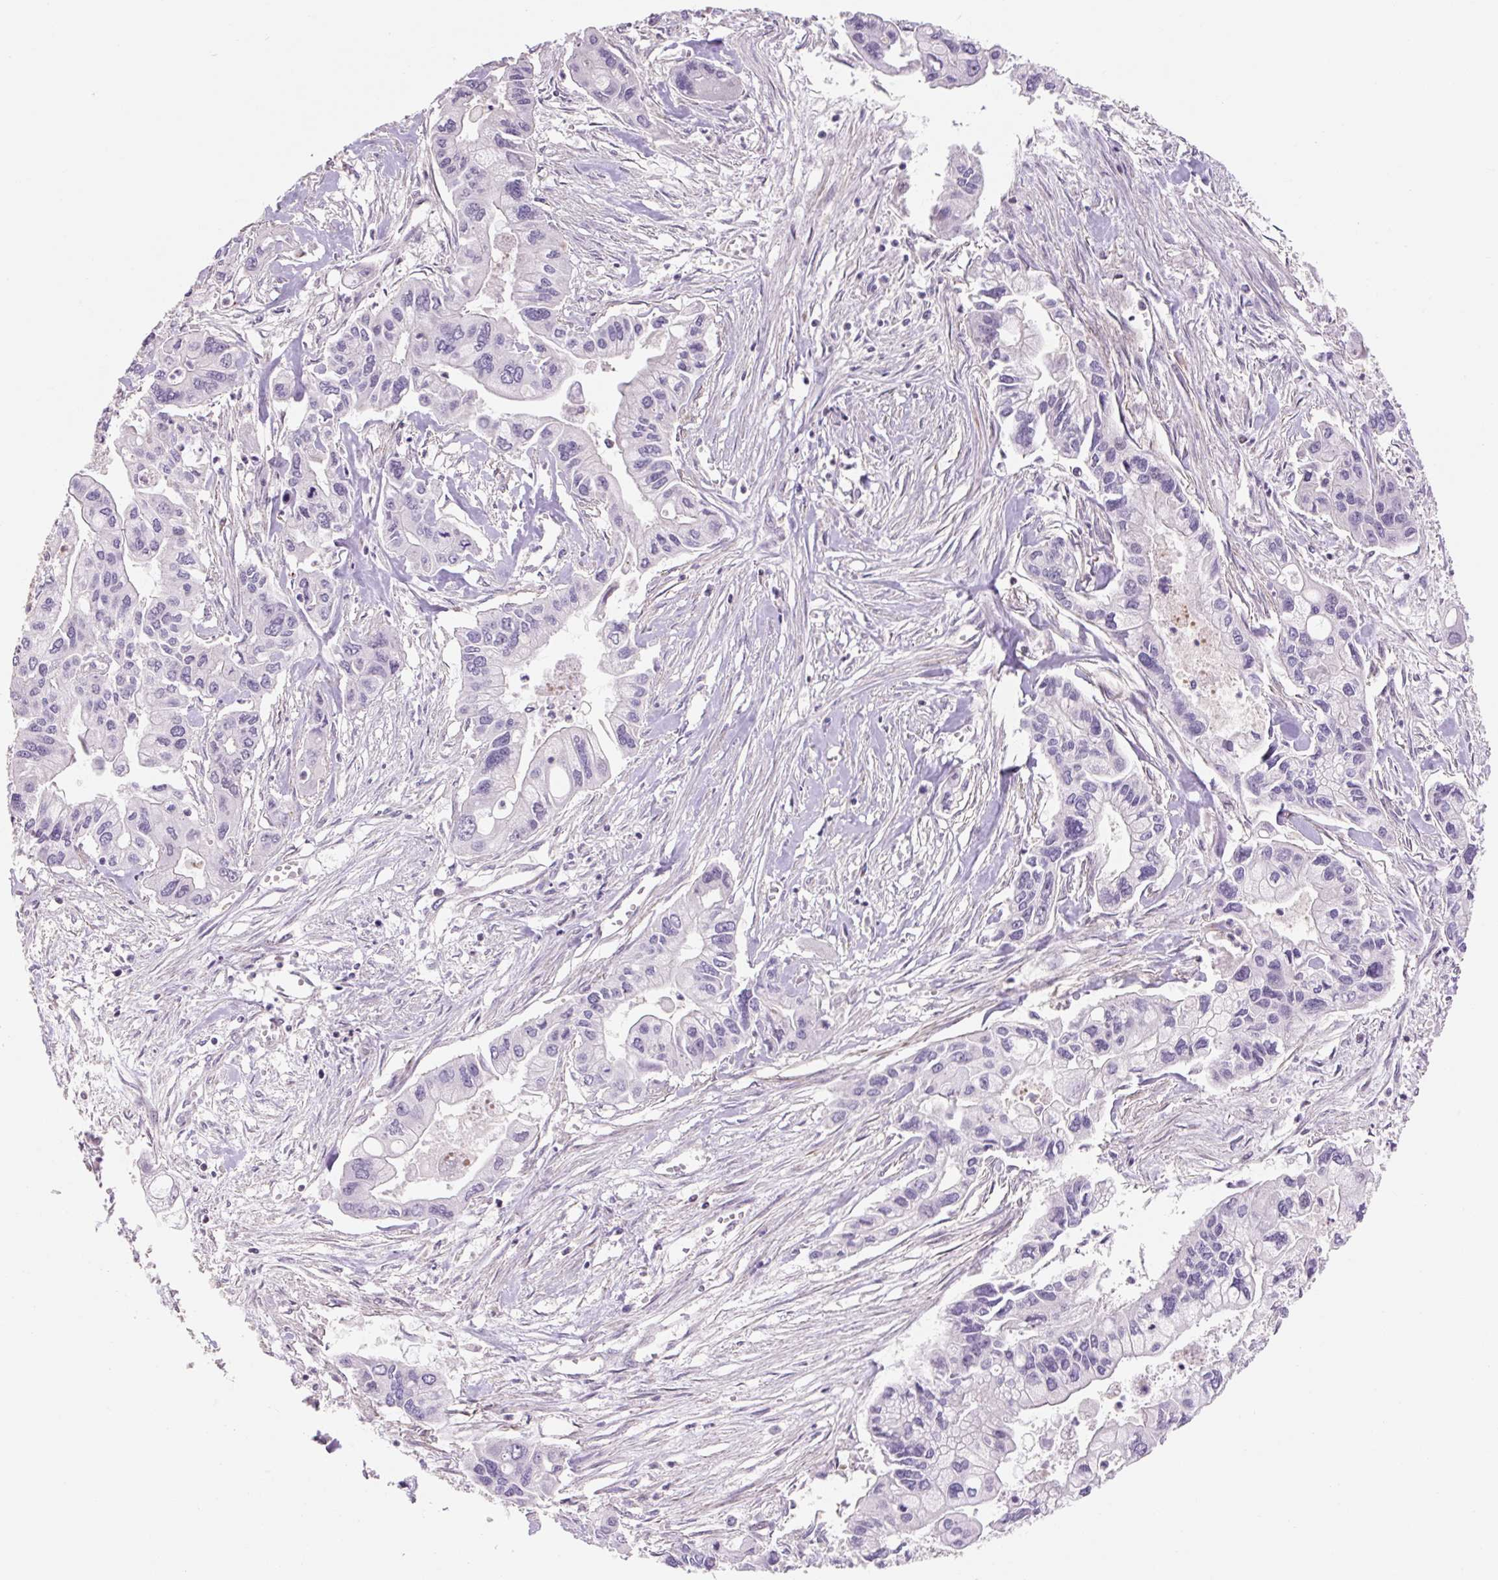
{"staining": {"intensity": "negative", "quantity": "none", "location": "none"}, "tissue": "pancreatic cancer", "cell_type": "Tumor cells", "image_type": "cancer", "snomed": [{"axis": "morphology", "description": "Adenocarcinoma, NOS"}, {"axis": "topography", "description": "Pancreas"}], "caption": "Pancreatic adenocarcinoma was stained to show a protein in brown. There is no significant staining in tumor cells. (DAB IHC with hematoxylin counter stain).", "gene": "ZNF552", "patient": {"sex": "male", "age": 62}}